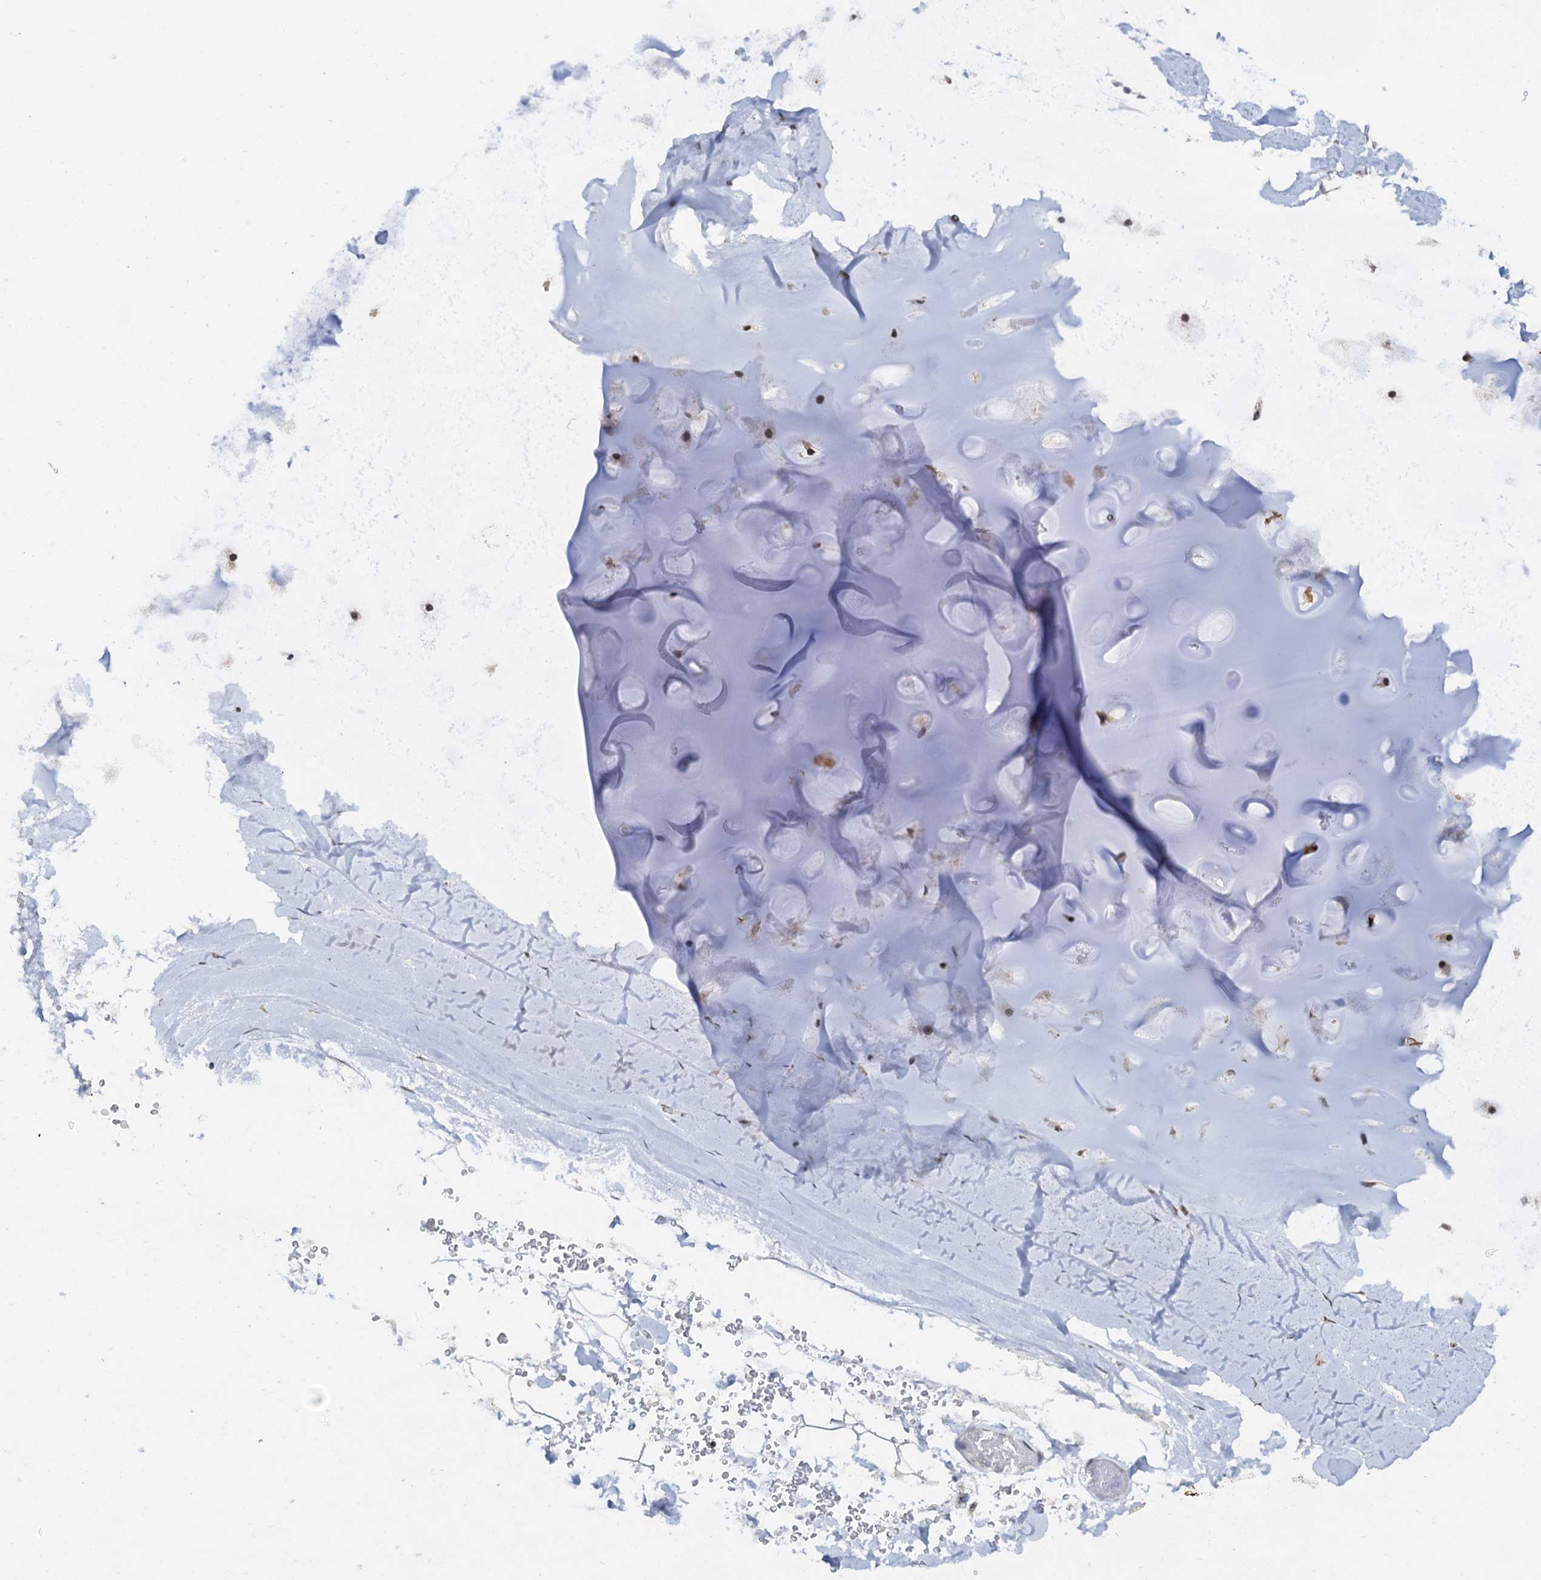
{"staining": {"intensity": "weak", "quantity": "25%-75%", "location": "nuclear"}, "tissue": "adipose tissue", "cell_type": "Adipocytes", "image_type": "normal", "snomed": [{"axis": "morphology", "description": "Normal tissue, NOS"}, {"axis": "morphology", "description": "Squamous cell carcinoma, NOS"}, {"axis": "topography", "description": "Lymph node"}, {"axis": "topography", "description": "Bronchus"}, {"axis": "topography", "description": "Lung"}], "caption": "This is an image of immunohistochemistry (IHC) staining of normal adipose tissue, which shows weak expression in the nuclear of adipocytes.", "gene": "NAT10", "patient": {"sex": "male", "age": 66}}